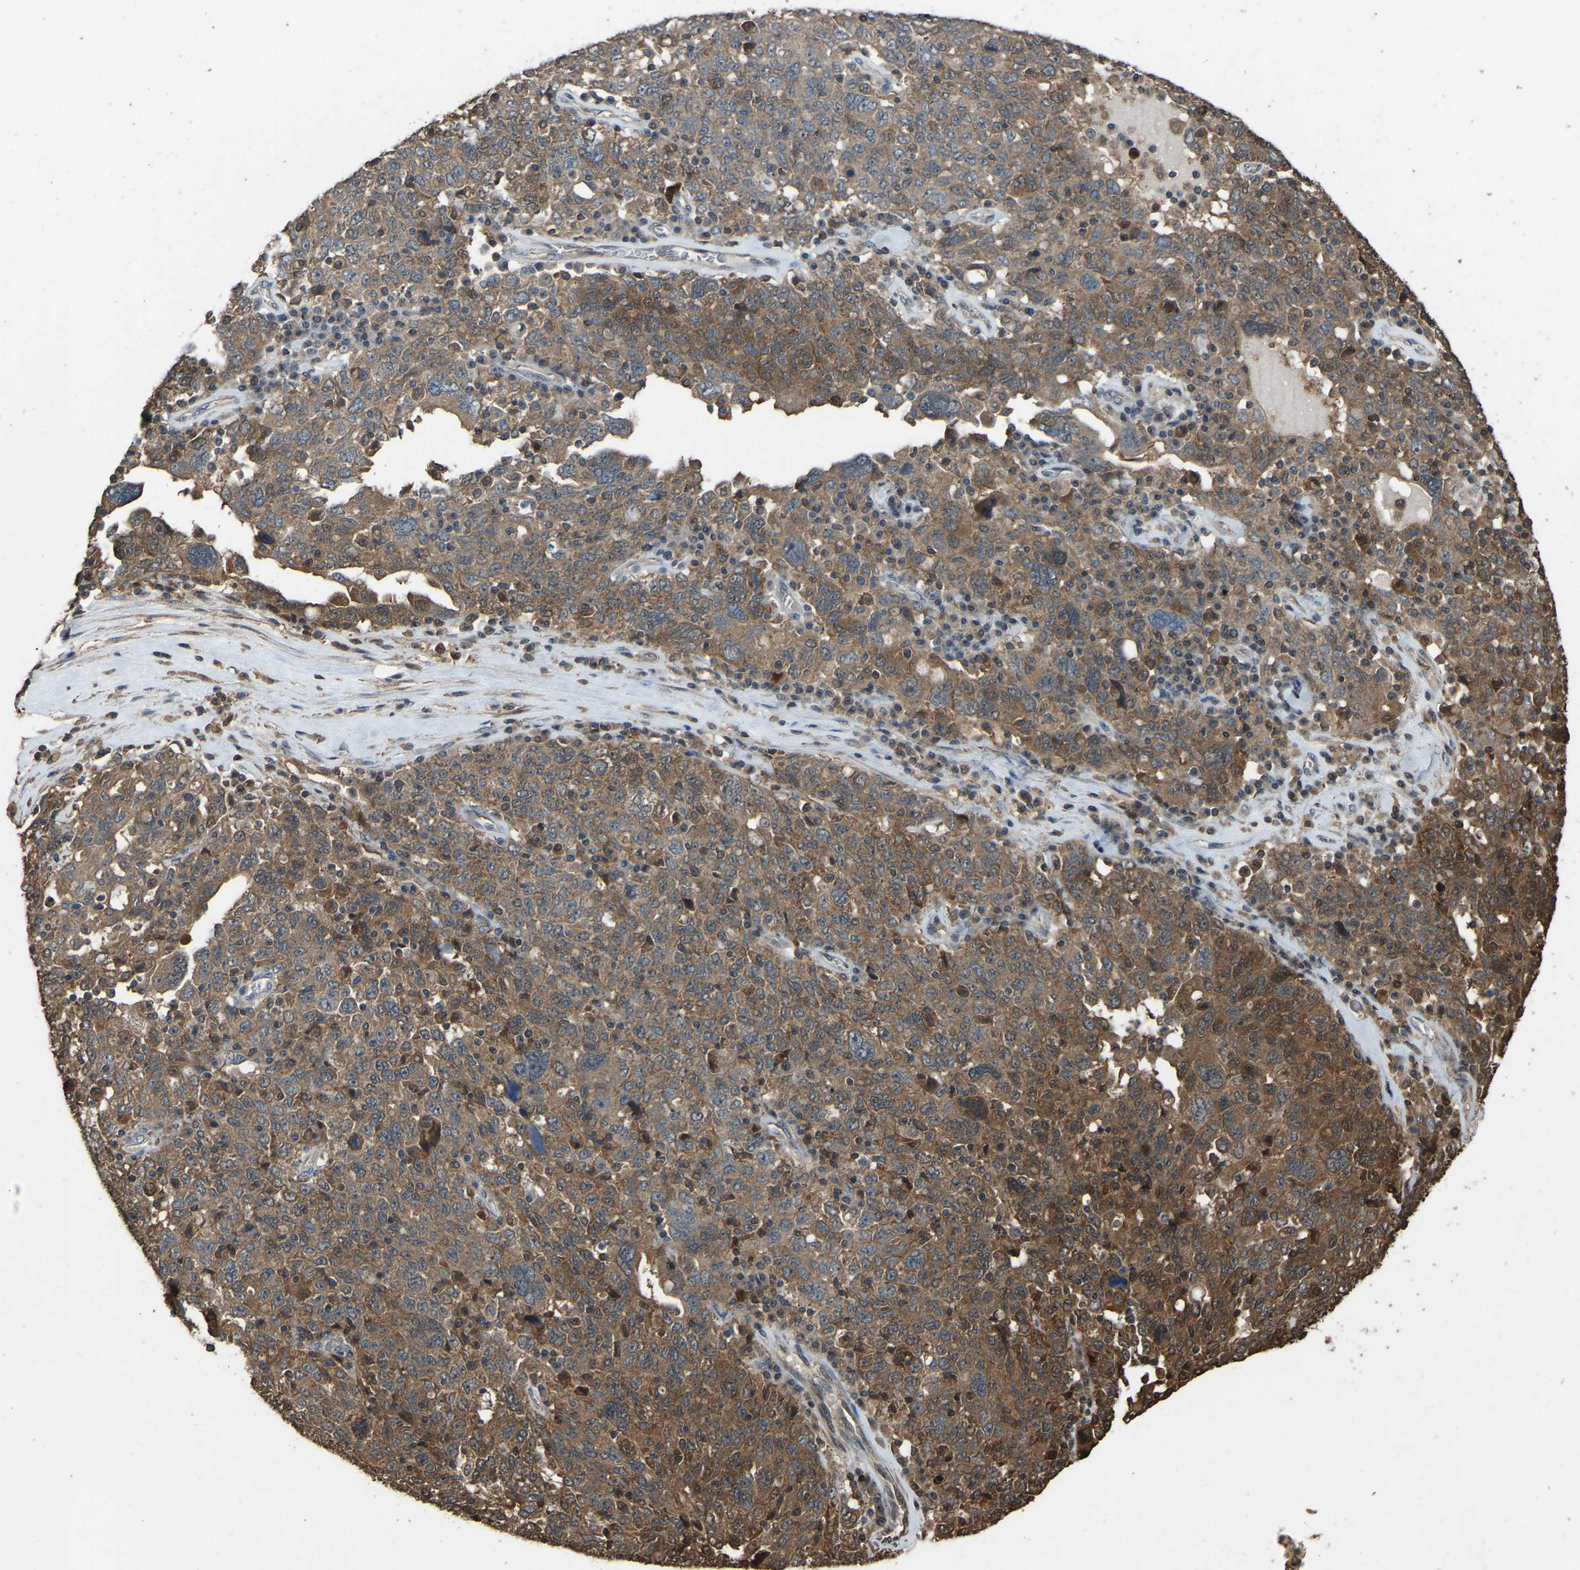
{"staining": {"intensity": "moderate", "quantity": ">75%", "location": "cytoplasmic/membranous"}, "tissue": "ovarian cancer", "cell_type": "Tumor cells", "image_type": "cancer", "snomed": [{"axis": "morphology", "description": "Carcinoma, endometroid"}, {"axis": "topography", "description": "Ovary"}], "caption": "A medium amount of moderate cytoplasmic/membranous expression is appreciated in about >75% of tumor cells in ovarian endometroid carcinoma tissue. (DAB IHC with brightfield microscopy, high magnification).", "gene": "FHIT", "patient": {"sex": "female", "age": 62}}